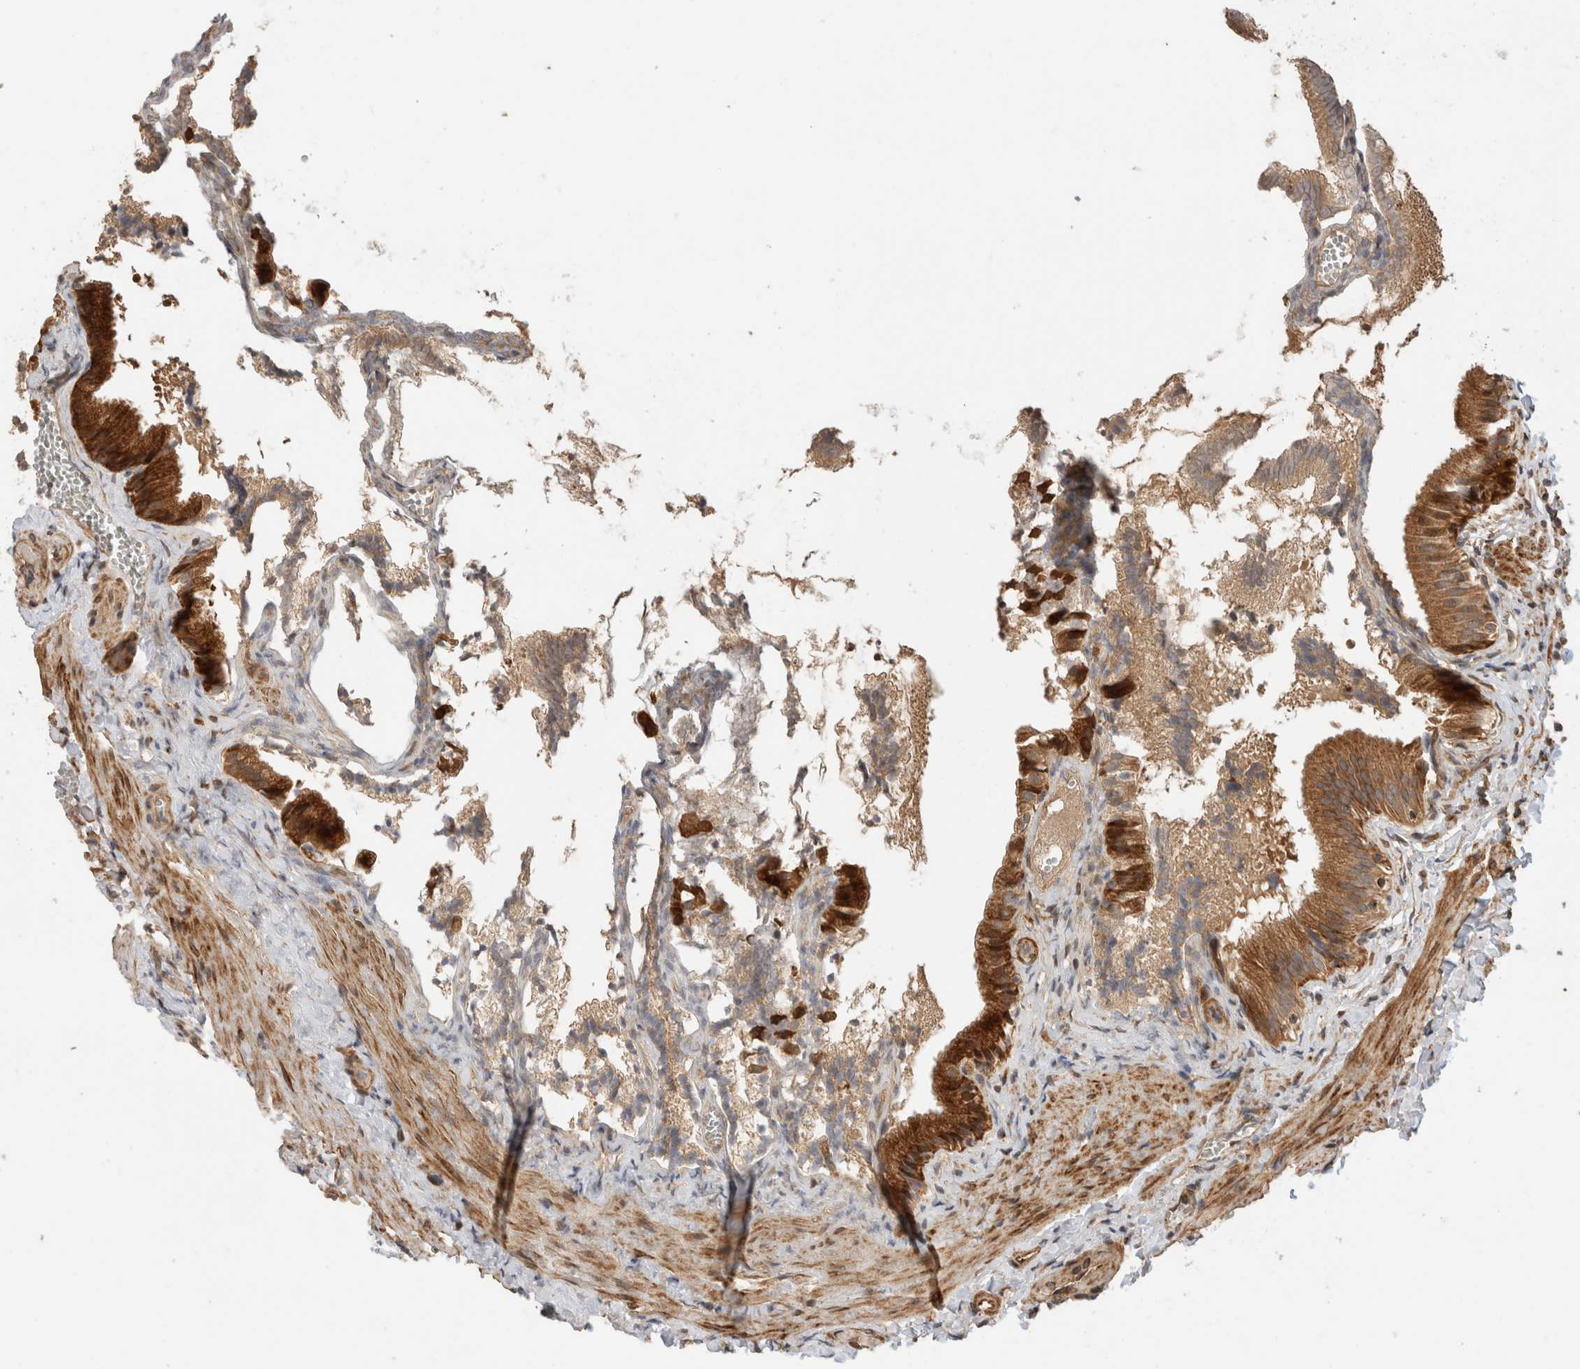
{"staining": {"intensity": "moderate", "quantity": ">75%", "location": "cytoplasmic/membranous"}, "tissue": "gallbladder", "cell_type": "Glandular cells", "image_type": "normal", "snomed": [{"axis": "morphology", "description": "Normal tissue, NOS"}, {"axis": "topography", "description": "Gallbladder"}], "caption": "Gallbladder stained for a protein displays moderate cytoplasmic/membranous positivity in glandular cells.", "gene": "PCDHB15", "patient": {"sex": "male", "age": 38}}